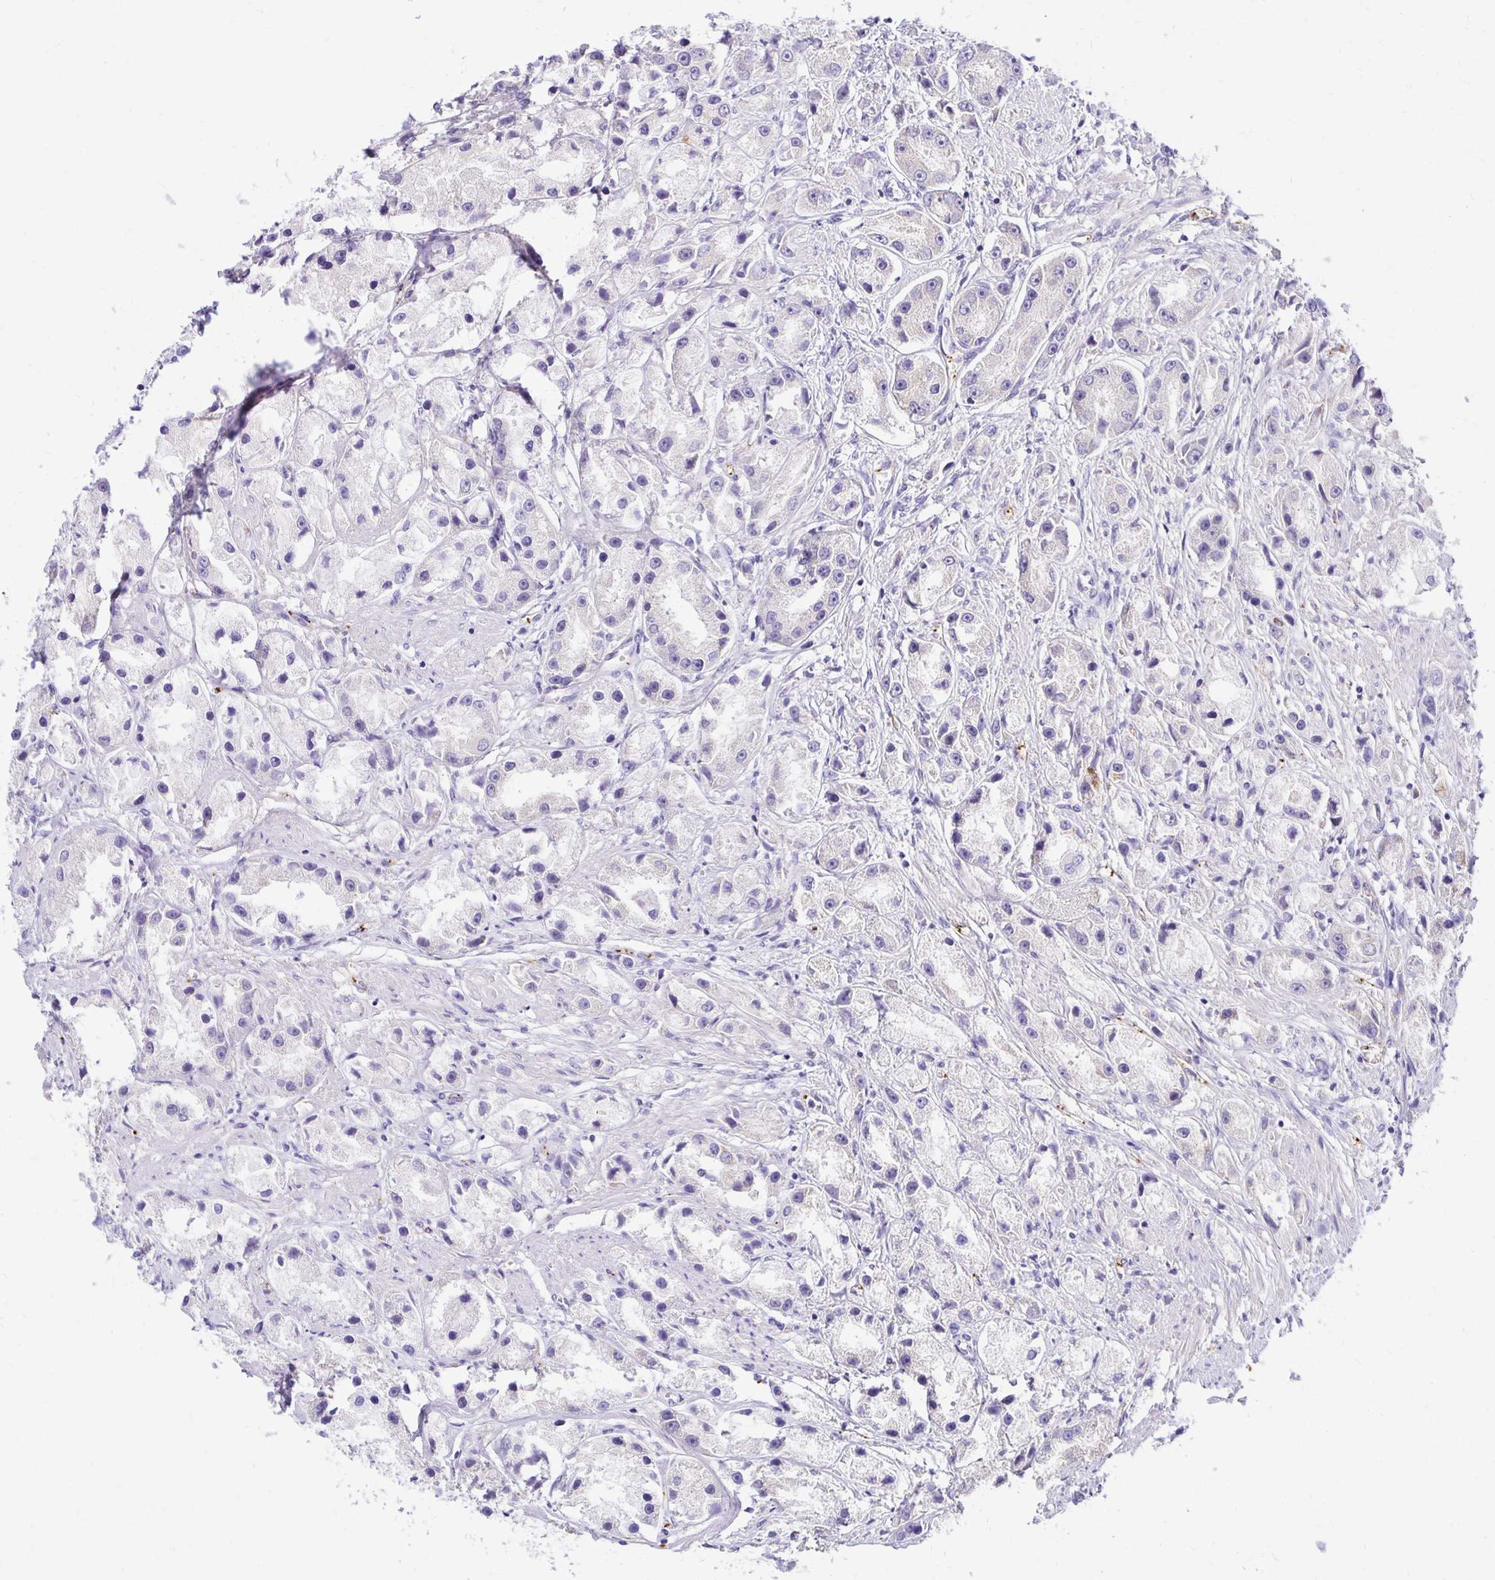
{"staining": {"intensity": "negative", "quantity": "none", "location": "none"}, "tissue": "prostate cancer", "cell_type": "Tumor cells", "image_type": "cancer", "snomed": [{"axis": "morphology", "description": "Adenocarcinoma, High grade"}, {"axis": "topography", "description": "Prostate"}], "caption": "Photomicrograph shows no significant protein staining in tumor cells of prostate high-grade adenocarcinoma.", "gene": "TTYH1", "patient": {"sex": "male", "age": 67}}